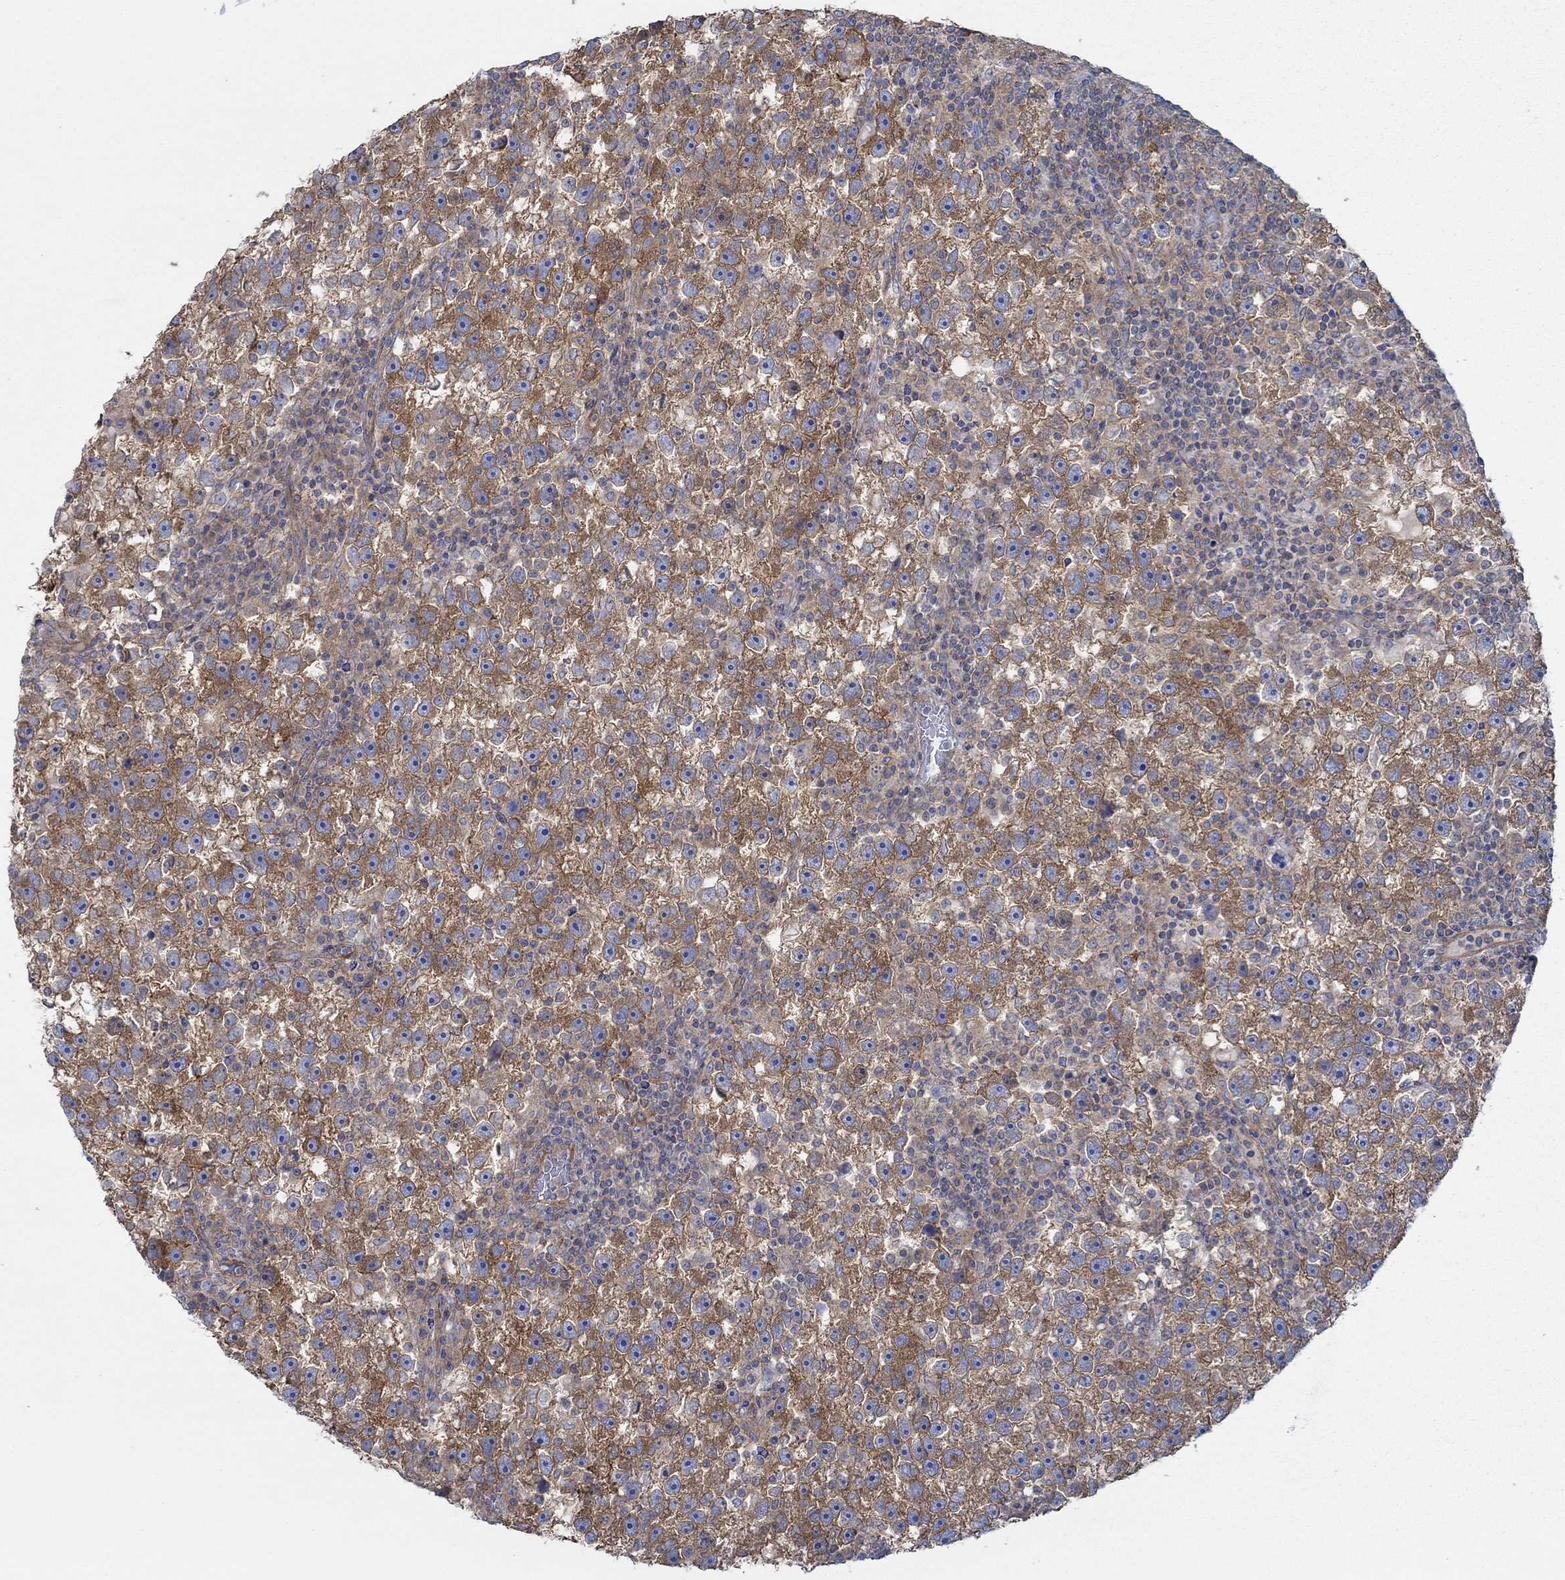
{"staining": {"intensity": "strong", "quantity": ">75%", "location": "cytoplasmic/membranous"}, "tissue": "testis cancer", "cell_type": "Tumor cells", "image_type": "cancer", "snomed": [{"axis": "morphology", "description": "Seminoma, NOS"}, {"axis": "topography", "description": "Testis"}], "caption": "Immunohistochemistry micrograph of neoplastic tissue: human testis cancer stained using immunohistochemistry demonstrates high levels of strong protein expression localized specifically in the cytoplasmic/membranous of tumor cells, appearing as a cytoplasmic/membranous brown color.", "gene": "SPAG9", "patient": {"sex": "male", "age": 47}}